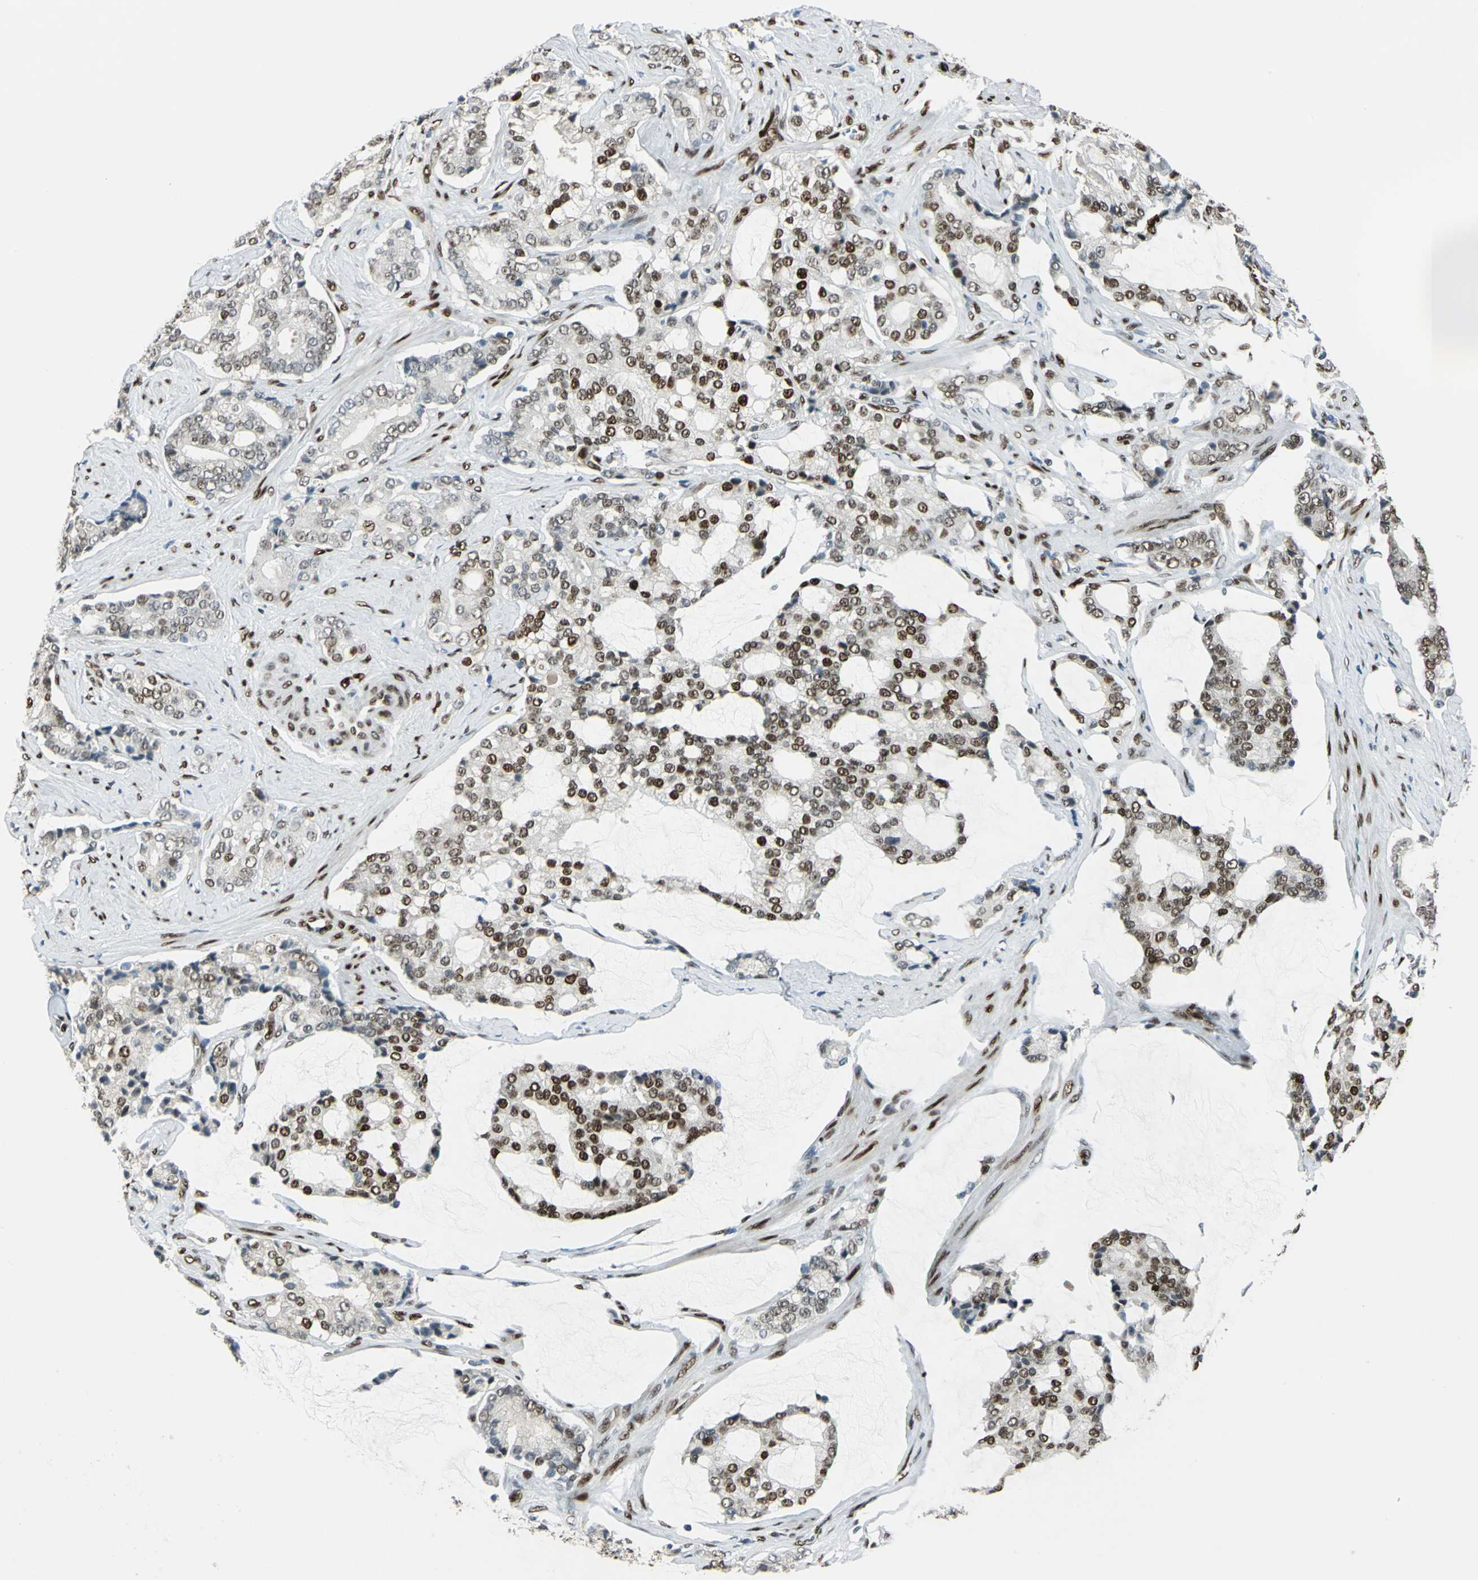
{"staining": {"intensity": "moderate", "quantity": "25%-75%", "location": "nuclear"}, "tissue": "prostate cancer", "cell_type": "Tumor cells", "image_type": "cancer", "snomed": [{"axis": "morphology", "description": "Adenocarcinoma, Low grade"}, {"axis": "topography", "description": "Prostate"}], "caption": "The photomicrograph demonstrates a brown stain indicating the presence of a protein in the nuclear of tumor cells in prostate low-grade adenocarcinoma. (DAB (3,3'-diaminobenzidine) IHC, brown staining for protein, blue staining for nuclei).", "gene": "NFIA", "patient": {"sex": "male", "age": 58}}